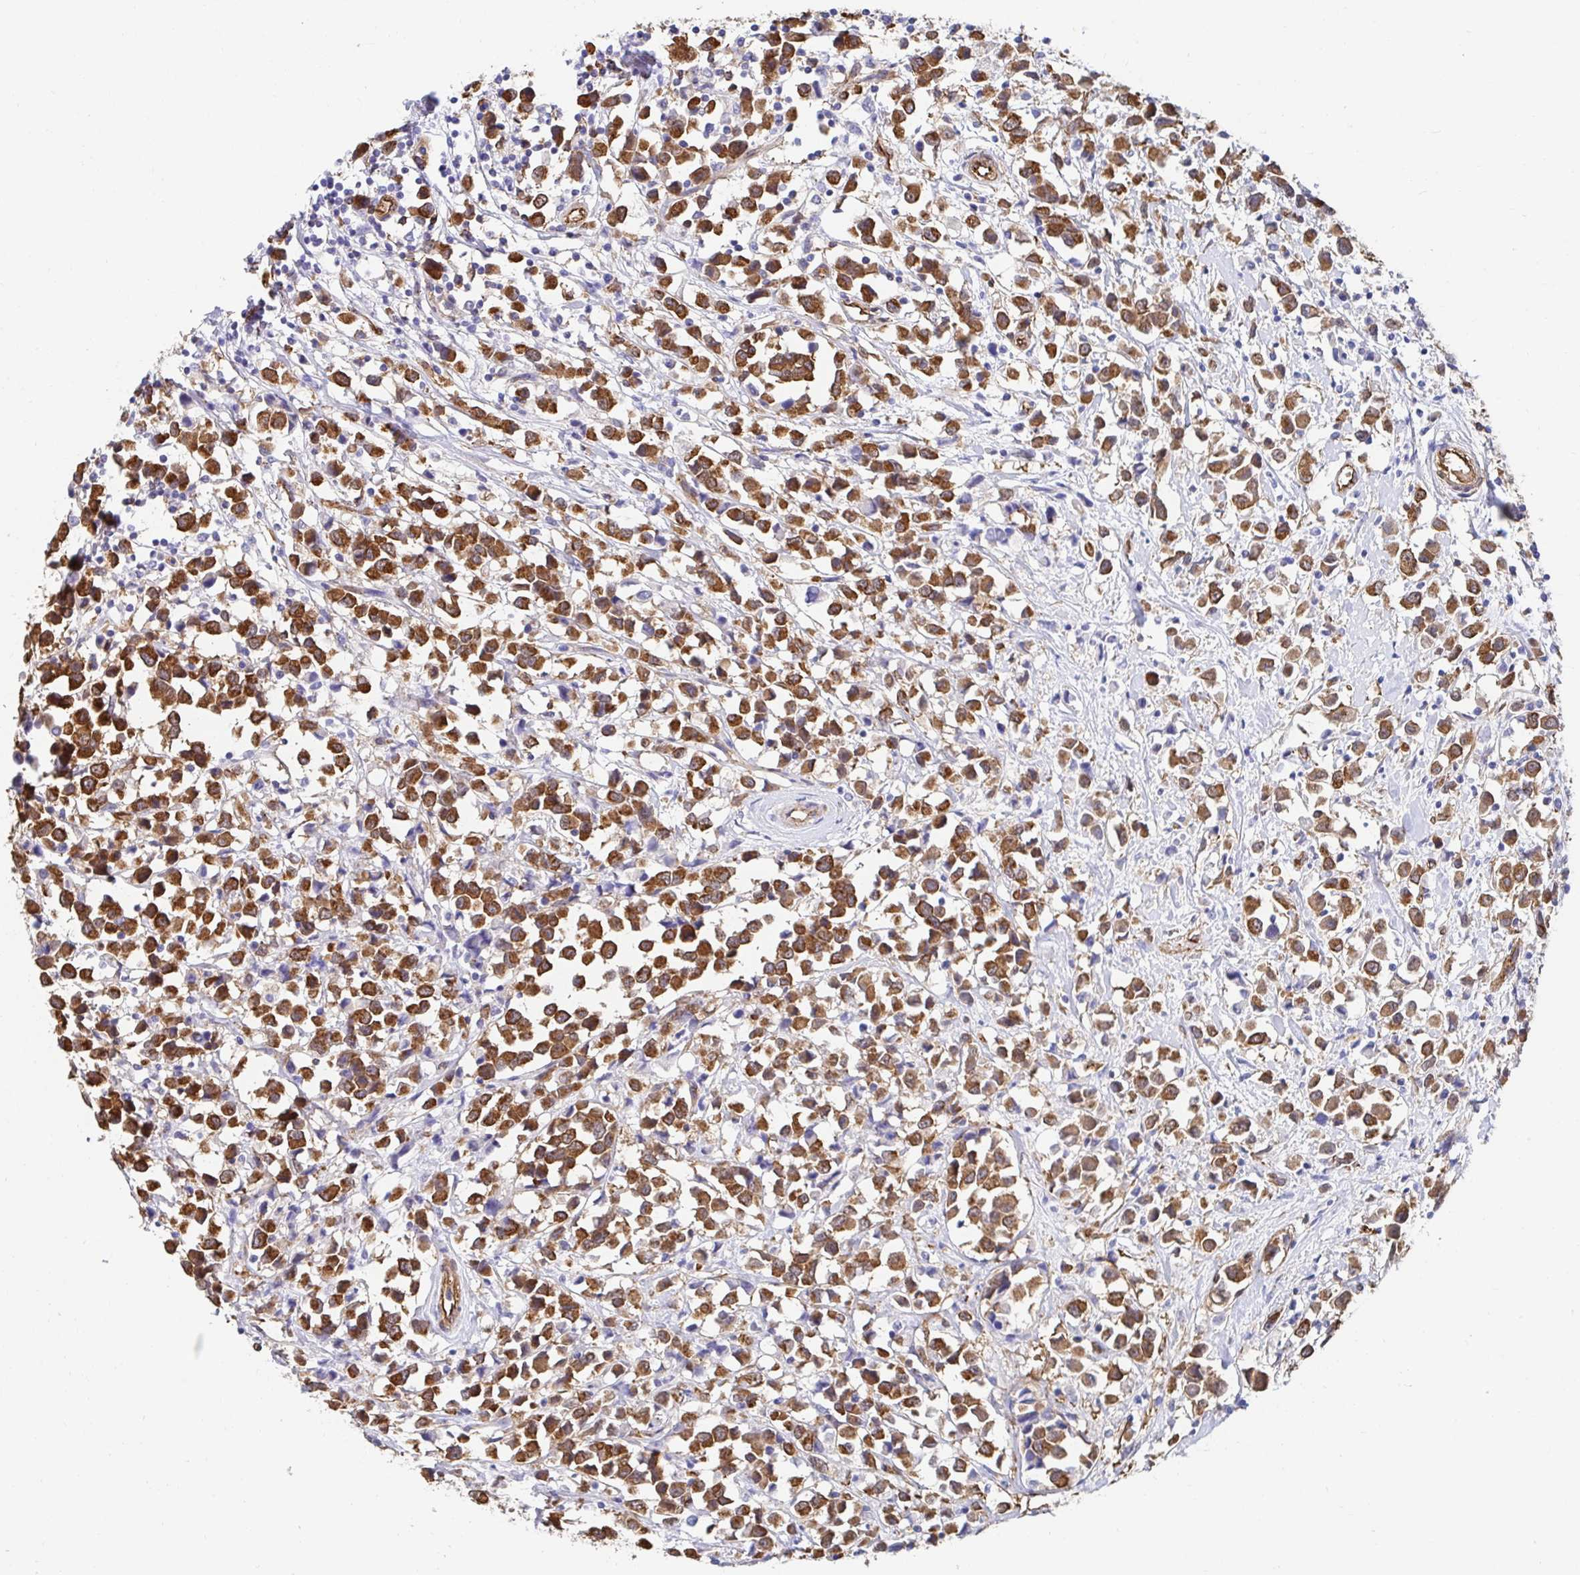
{"staining": {"intensity": "strong", "quantity": ">75%", "location": "cytoplasmic/membranous"}, "tissue": "breast cancer", "cell_type": "Tumor cells", "image_type": "cancer", "snomed": [{"axis": "morphology", "description": "Duct carcinoma"}, {"axis": "topography", "description": "Breast"}], "caption": "Tumor cells exhibit high levels of strong cytoplasmic/membranous staining in about >75% of cells in breast infiltrating ductal carcinoma. Nuclei are stained in blue.", "gene": "CTTN", "patient": {"sex": "female", "age": 61}}